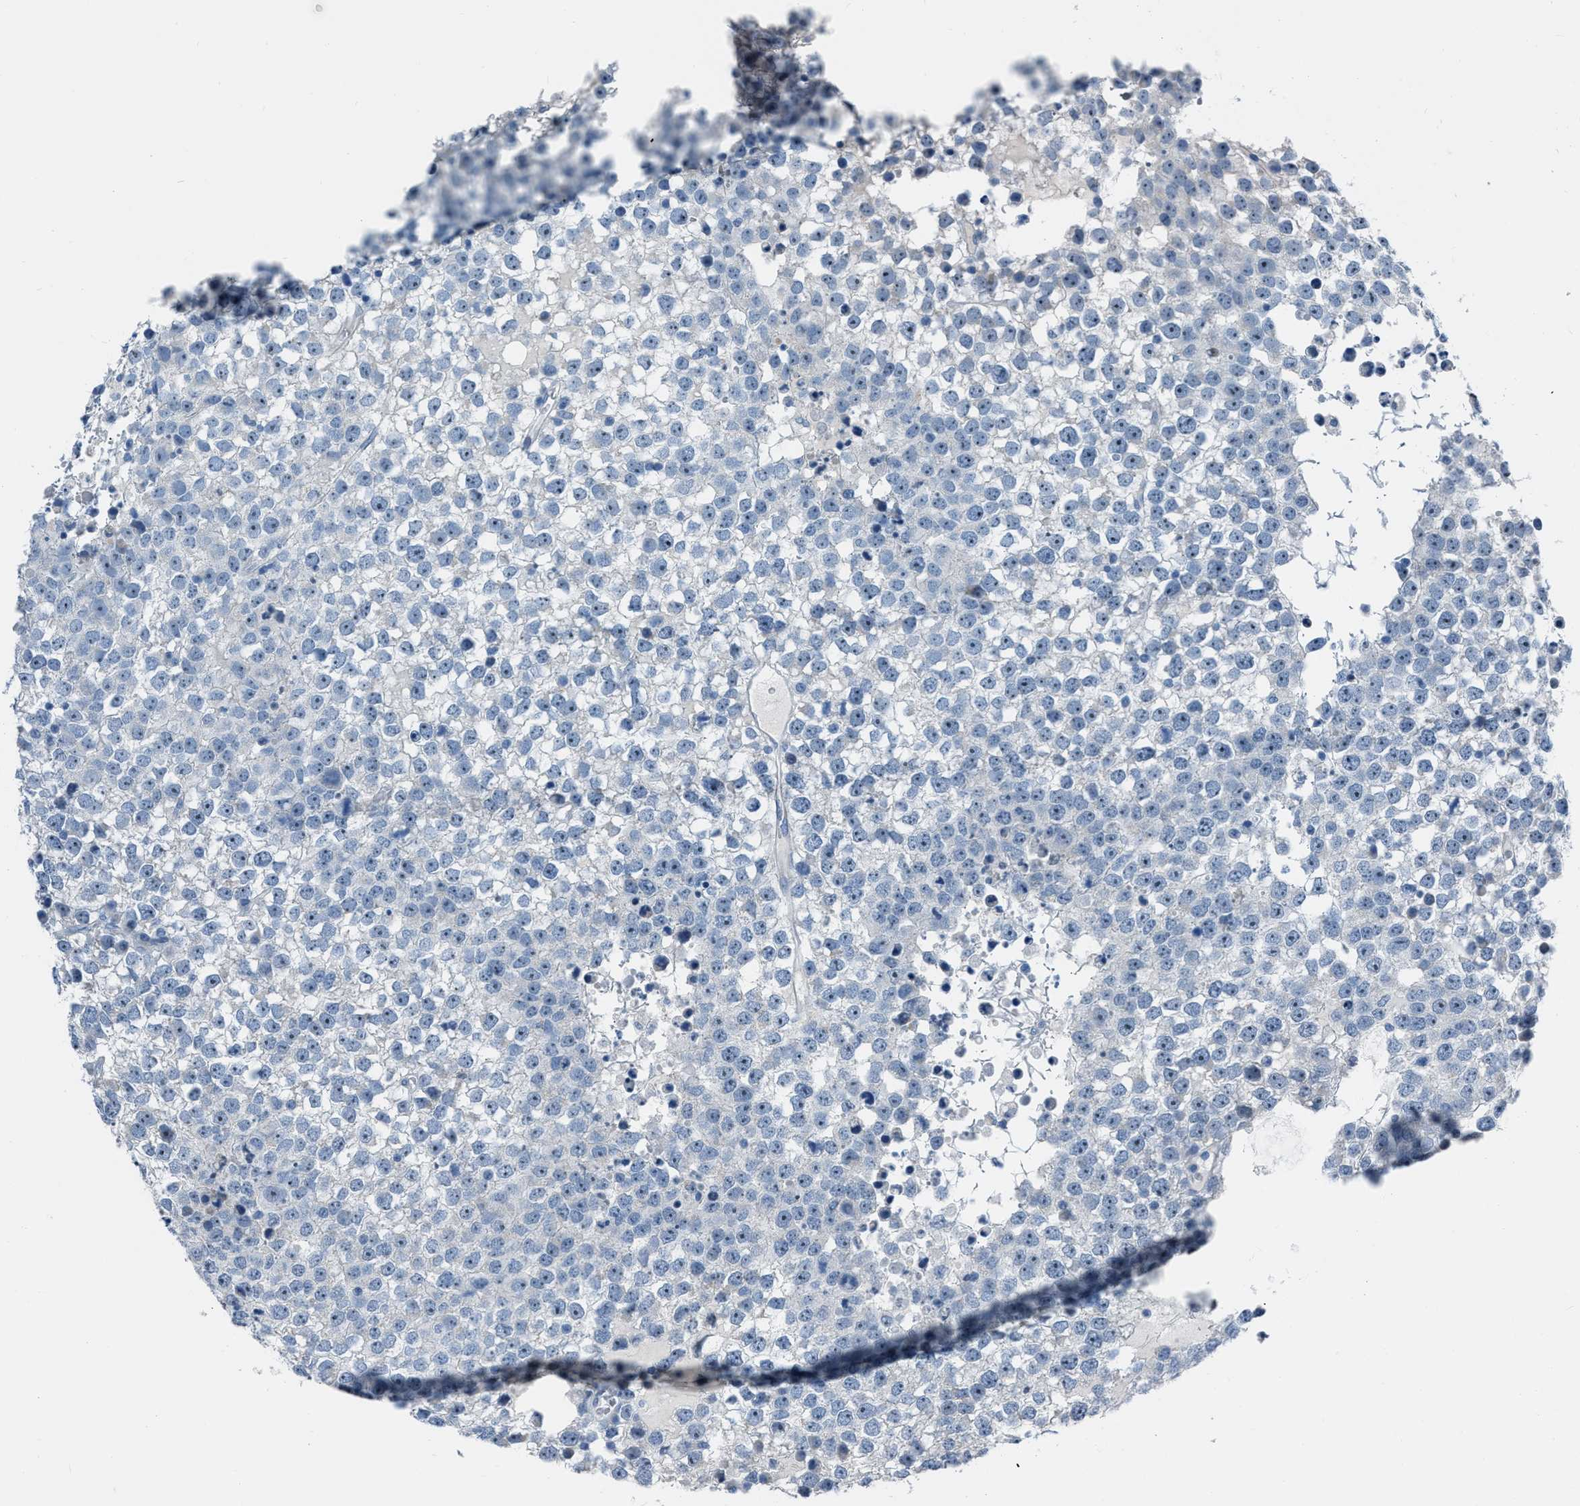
{"staining": {"intensity": "negative", "quantity": "none", "location": "none"}, "tissue": "testis cancer", "cell_type": "Tumor cells", "image_type": "cancer", "snomed": [{"axis": "morphology", "description": "Seminoma, NOS"}, {"axis": "topography", "description": "Testis"}], "caption": "A high-resolution histopathology image shows immunohistochemistry staining of testis cancer, which demonstrates no significant staining in tumor cells.", "gene": "SPATC1L", "patient": {"sex": "male", "age": 65}}